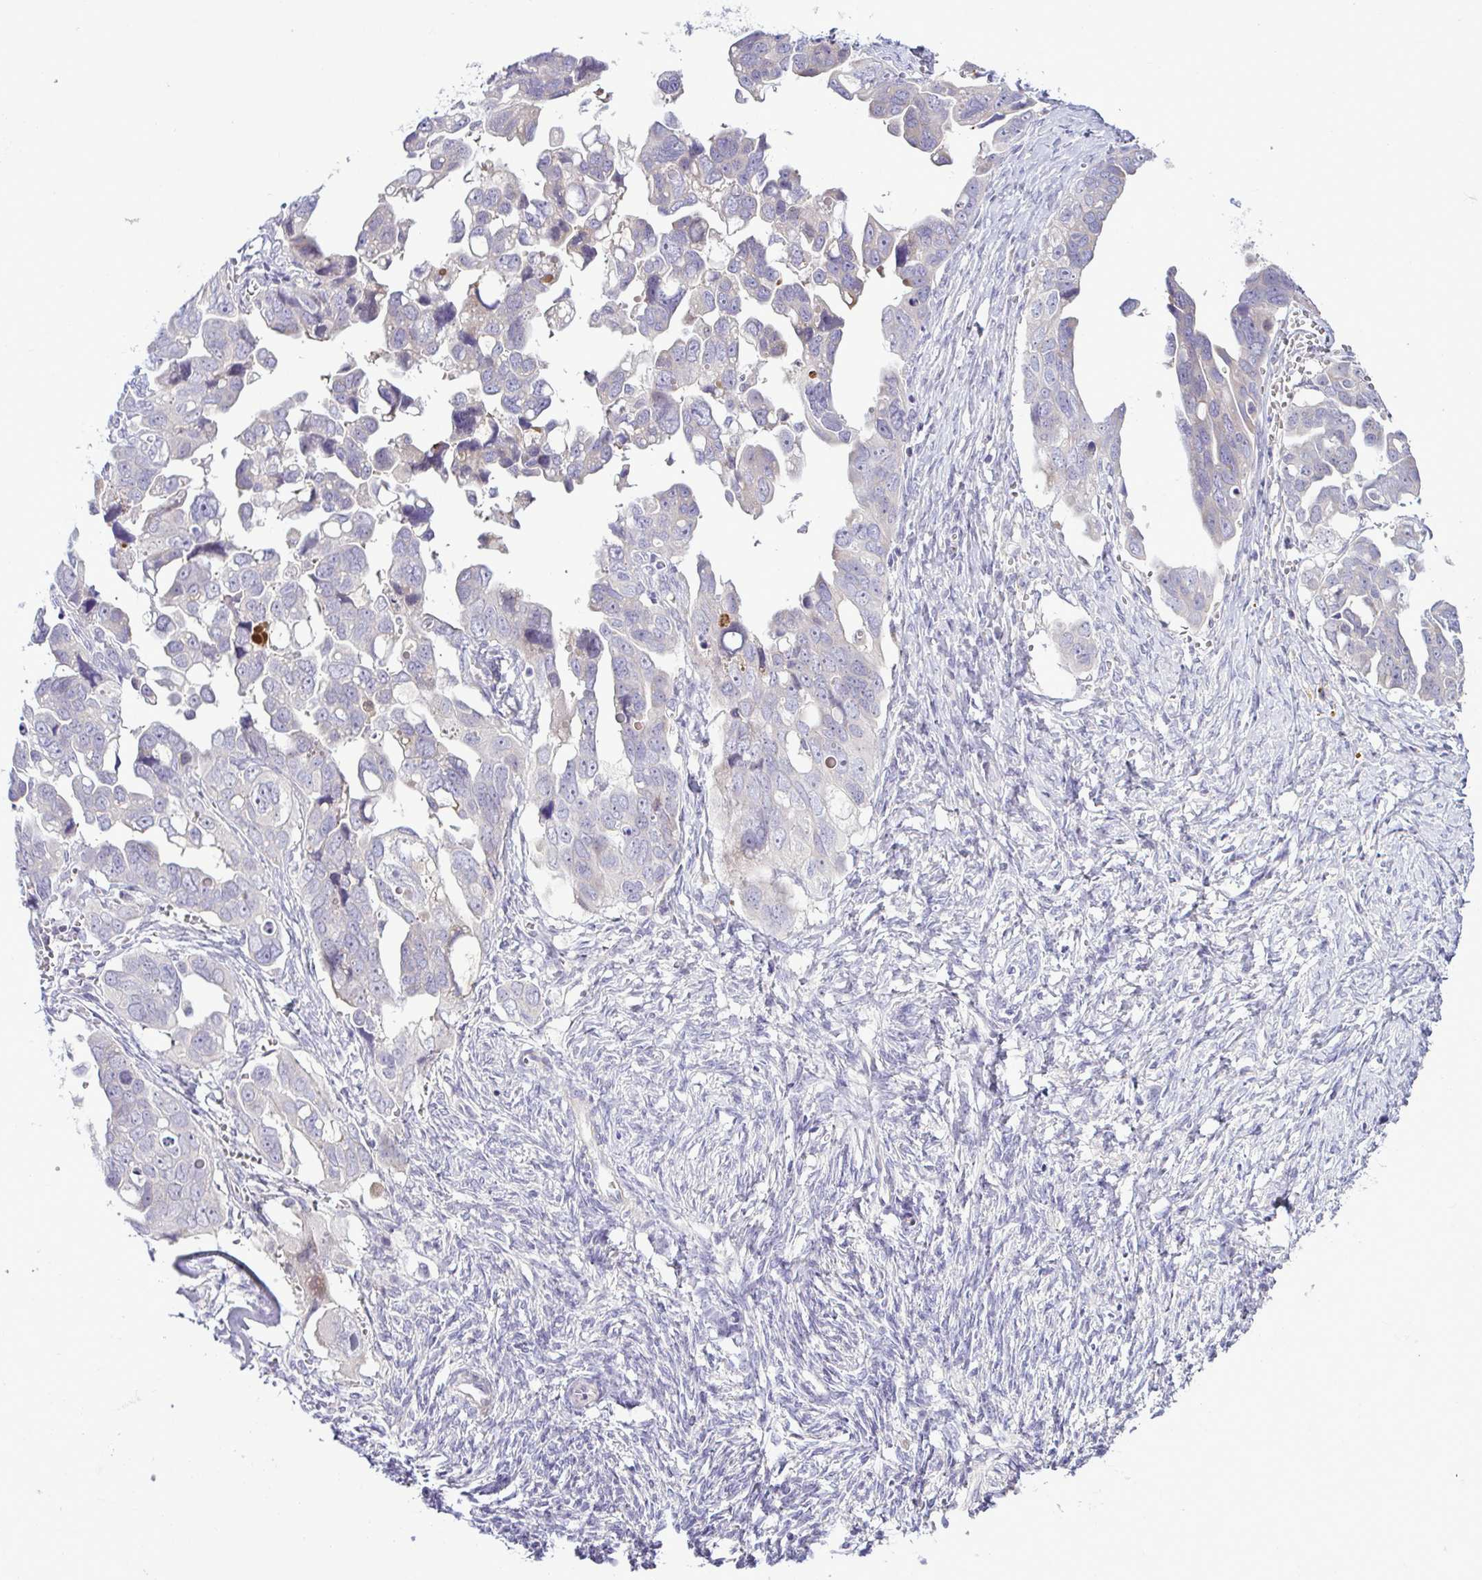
{"staining": {"intensity": "negative", "quantity": "none", "location": "none"}, "tissue": "ovarian cancer", "cell_type": "Tumor cells", "image_type": "cancer", "snomed": [{"axis": "morphology", "description": "Cystadenocarcinoma, serous, NOS"}, {"axis": "topography", "description": "Ovary"}], "caption": "An image of ovarian cancer (serous cystadenocarcinoma) stained for a protein shows no brown staining in tumor cells.", "gene": "SYNPO2L", "patient": {"sex": "female", "age": 59}}